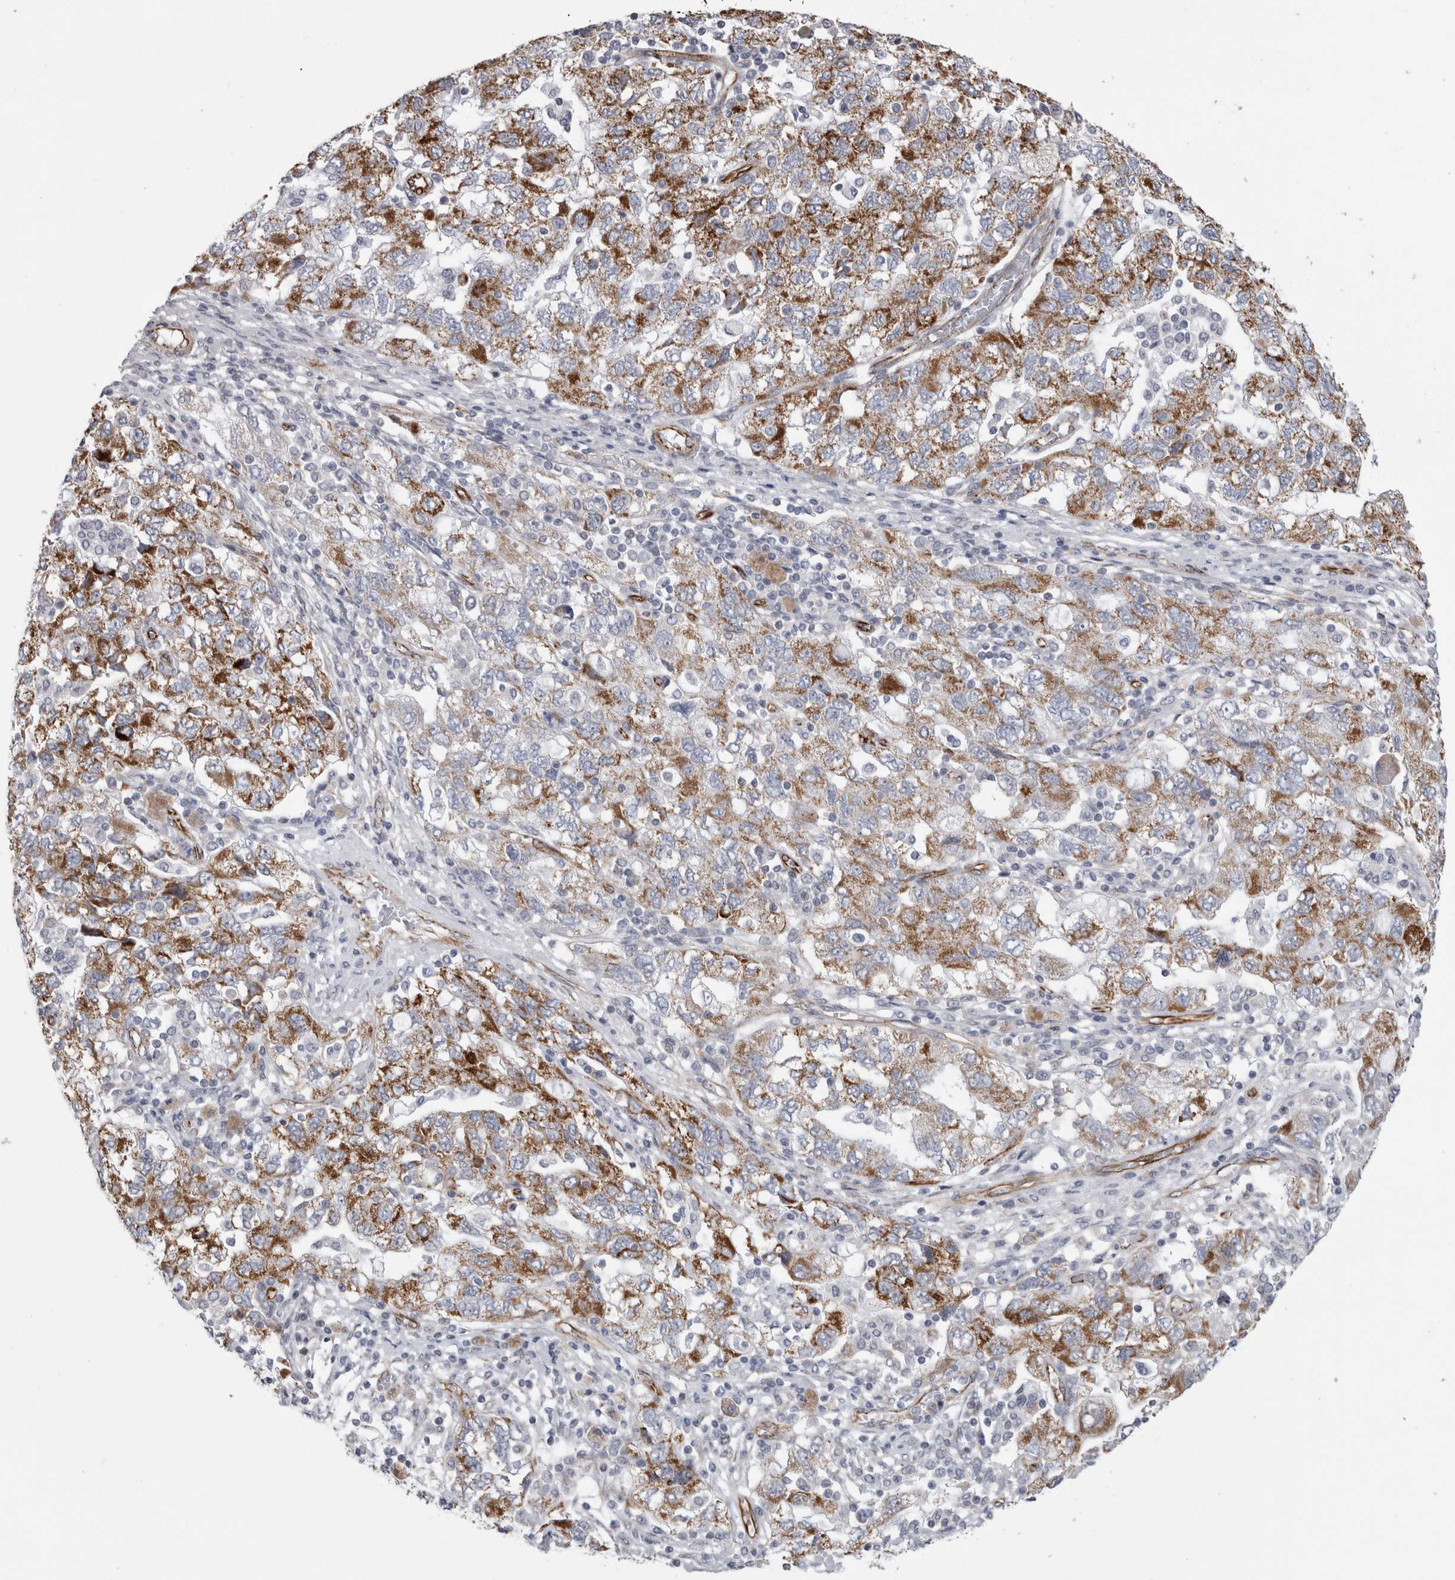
{"staining": {"intensity": "moderate", "quantity": ">75%", "location": "cytoplasmic/membranous"}, "tissue": "ovarian cancer", "cell_type": "Tumor cells", "image_type": "cancer", "snomed": [{"axis": "morphology", "description": "Carcinoma, NOS"}, {"axis": "morphology", "description": "Cystadenocarcinoma, serous, NOS"}, {"axis": "topography", "description": "Ovary"}], "caption": "The image exhibits staining of serous cystadenocarcinoma (ovarian), revealing moderate cytoplasmic/membranous protein staining (brown color) within tumor cells. (Stains: DAB (3,3'-diaminobenzidine) in brown, nuclei in blue, Microscopy: brightfield microscopy at high magnification).", "gene": "ACOT7", "patient": {"sex": "female", "age": 69}}